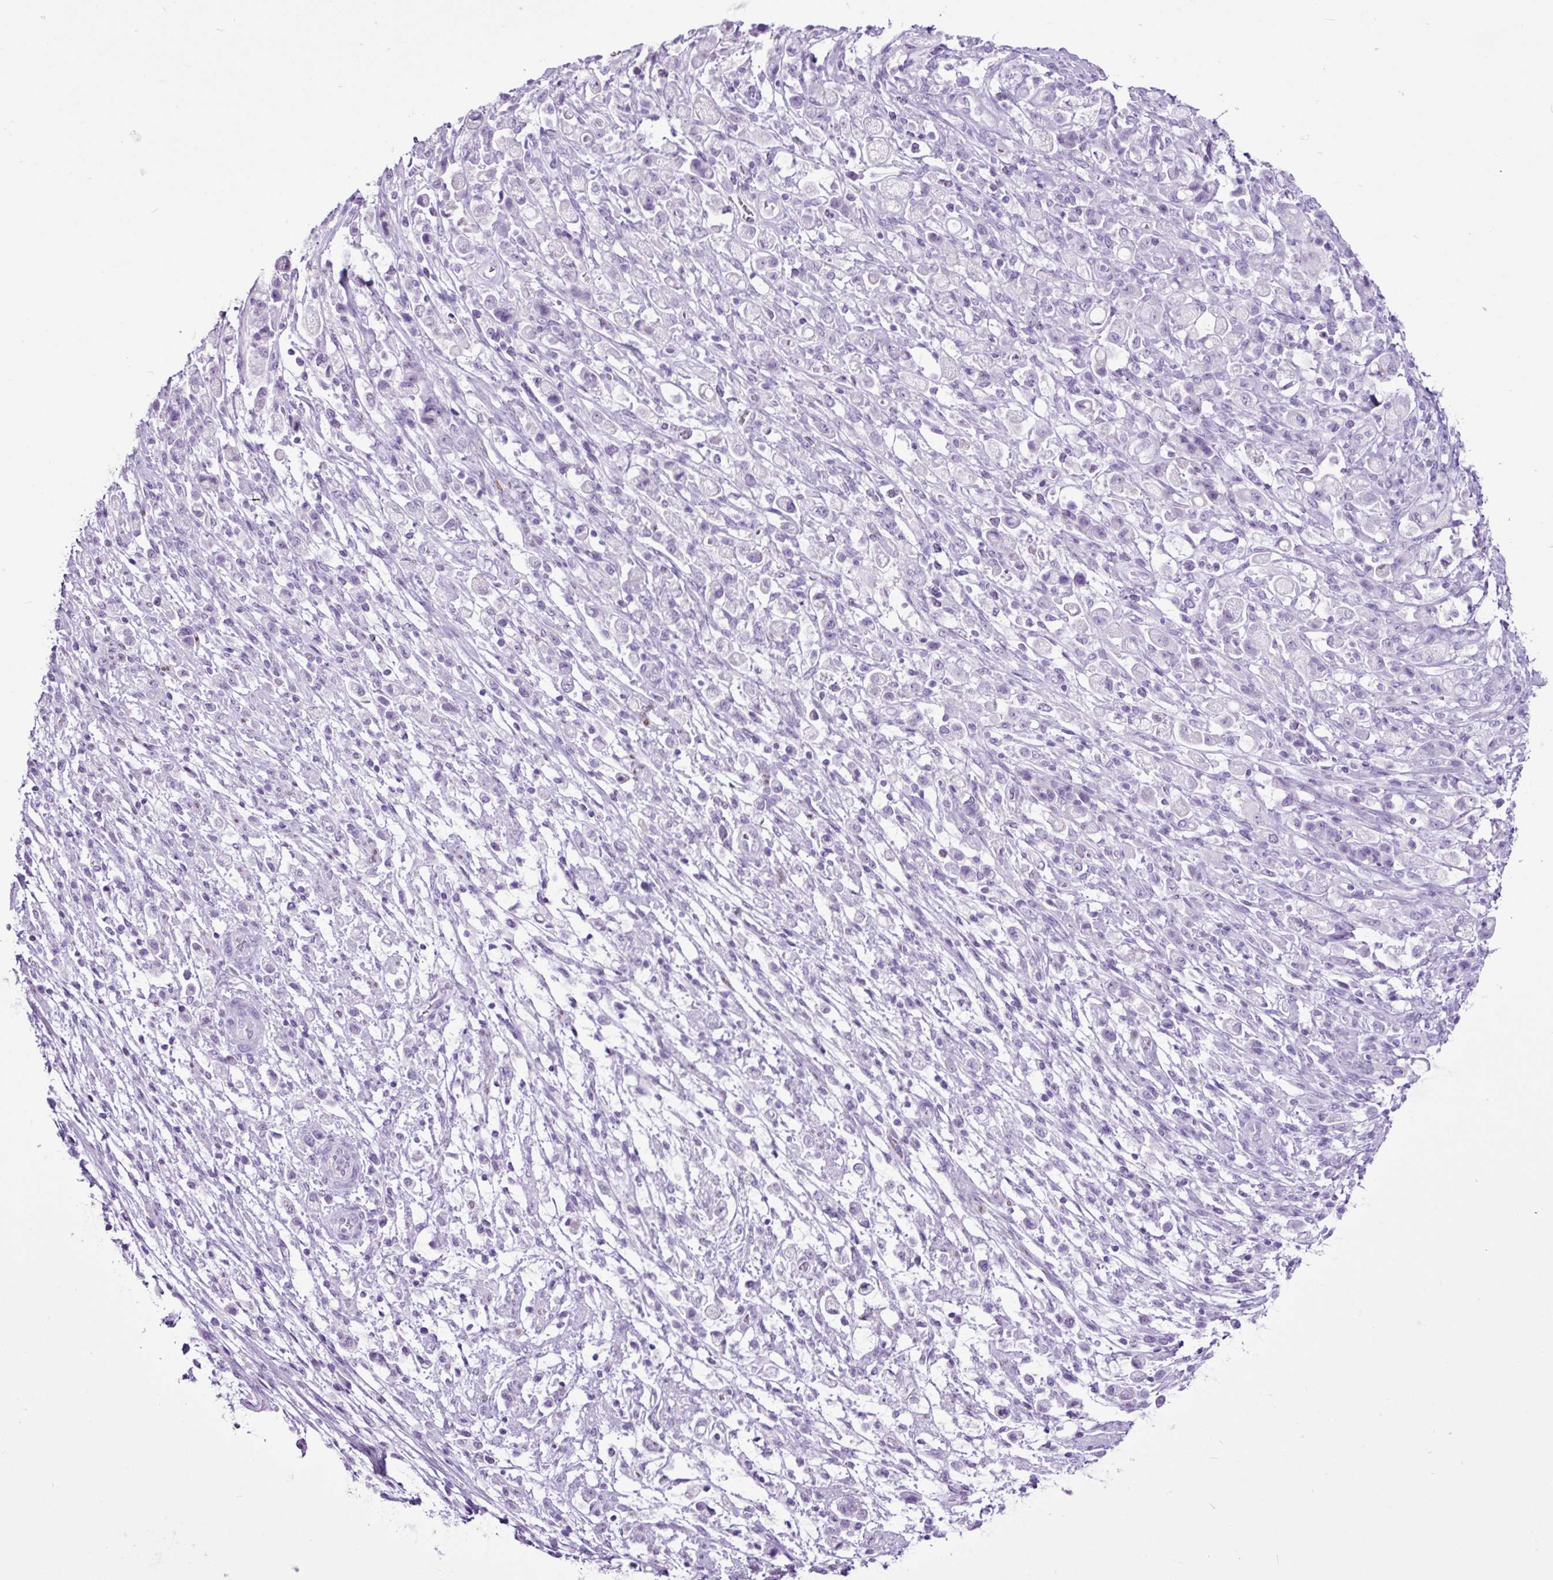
{"staining": {"intensity": "negative", "quantity": "none", "location": "none"}, "tissue": "stomach cancer", "cell_type": "Tumor cells", "image_type": "cancer", "snomed": [{"axis": "morphology", "description": "Adenocarcinoma, NOS"}, {"axis": "topography", "description": "Stomach"}], "caption": "Stomach adenocarcinoma was stained to show a protein in brown. There is no significant expression in tumor cells.", "gene": "PGR", "patient": {"sex": "female", "age": 60}}